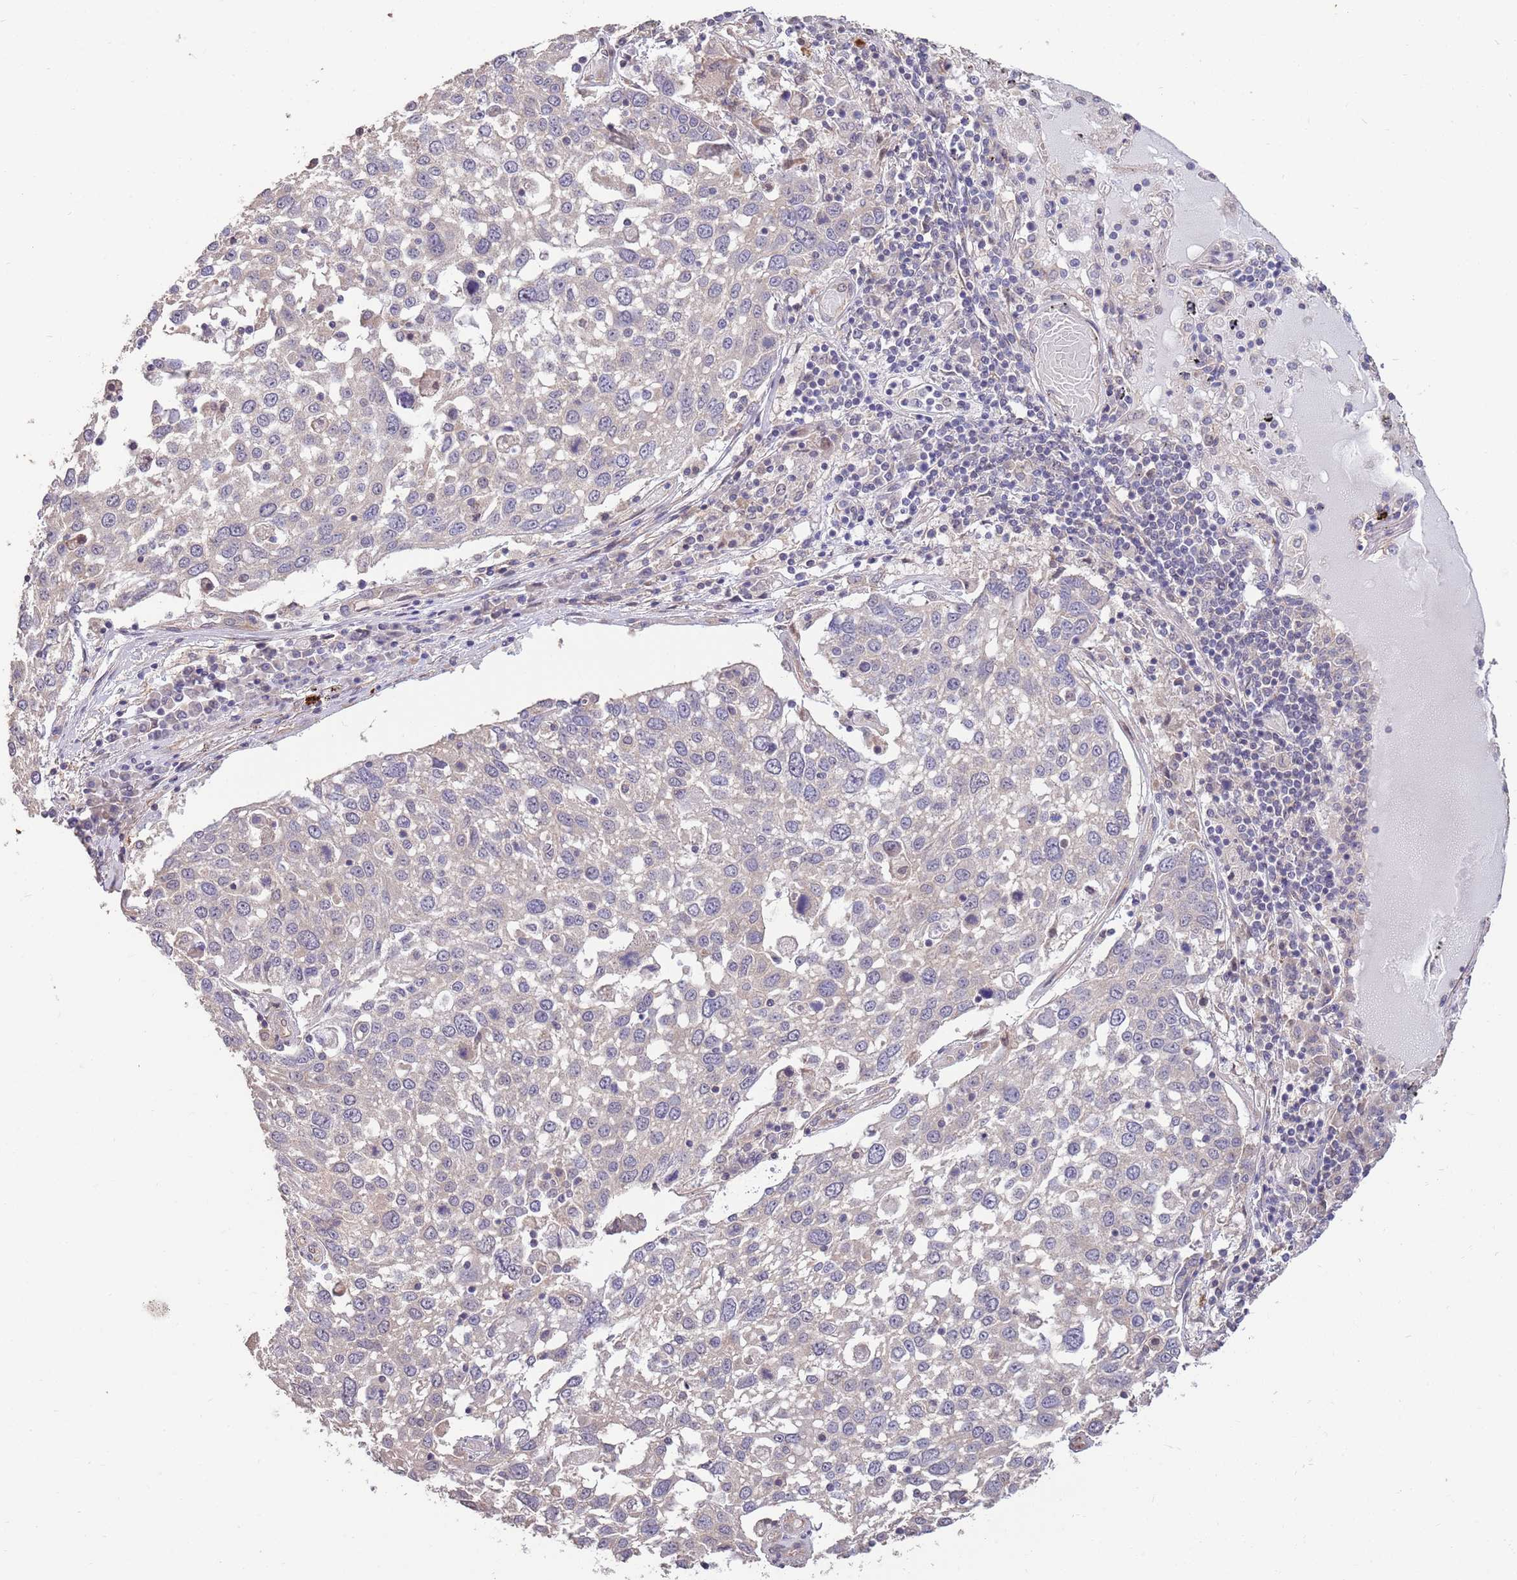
{"staining": {"intensity": "negative", "quantity": "none", "location": "none"}, "tissue": "lung cancer", "cell_type": "Tumor cells", "image_type": "cancer", "snomed": [{"axis": "morphology", "description": "Squamous cell carcinoma, NOS"}, {"axis": "topography", "description": "Lung"}], "caption": "Immunohistochemistry histopathology image of human squamous cell carcinoma (lung) stained for a protein (brown), which exhibits no expression in tumor cells.", "gene": "MARVELD2", "patient": {"sex": "male", "age": 65}}